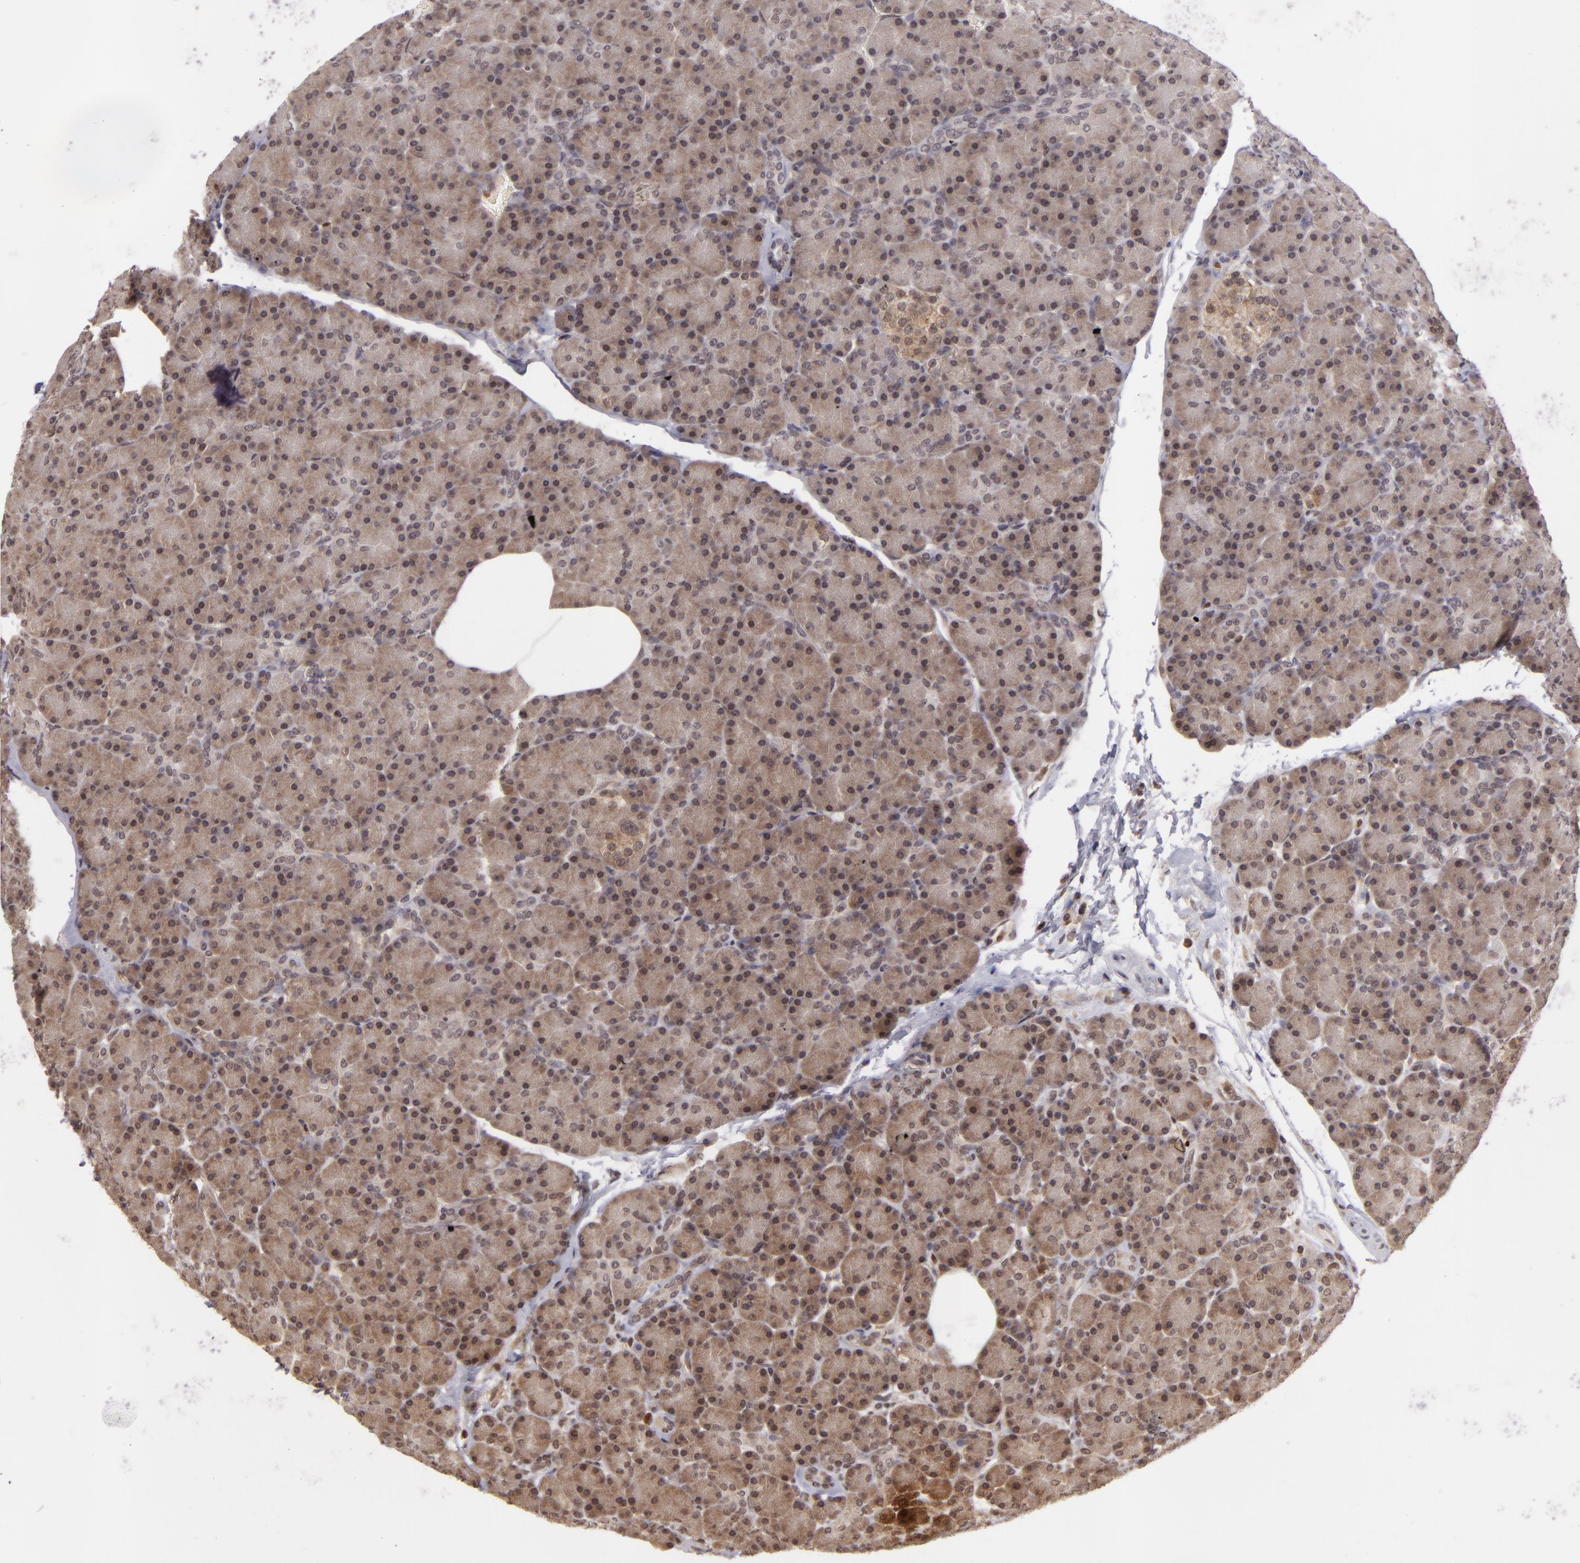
{"staining": {"intensity": "moderate", "quantity": ">75%", "location": "cytoplasmic/membranous"}, "tissue": "pancreas", "cell_type": "Exocrine glandular cells", "image_type": "normal", "snomed": [{"axis": "morphology", "description": "Normal tissue, NOS"}, {"axis": "topography", "description": "Pancreas"}], "caption": "Moderate cytoplasmic/membranous expression is appreciated in about >75% of exocrine glandular cells in unremarkable pancreas.", "gene": "ZBTB33", "patient": {"sex": "female", "age": 43}}